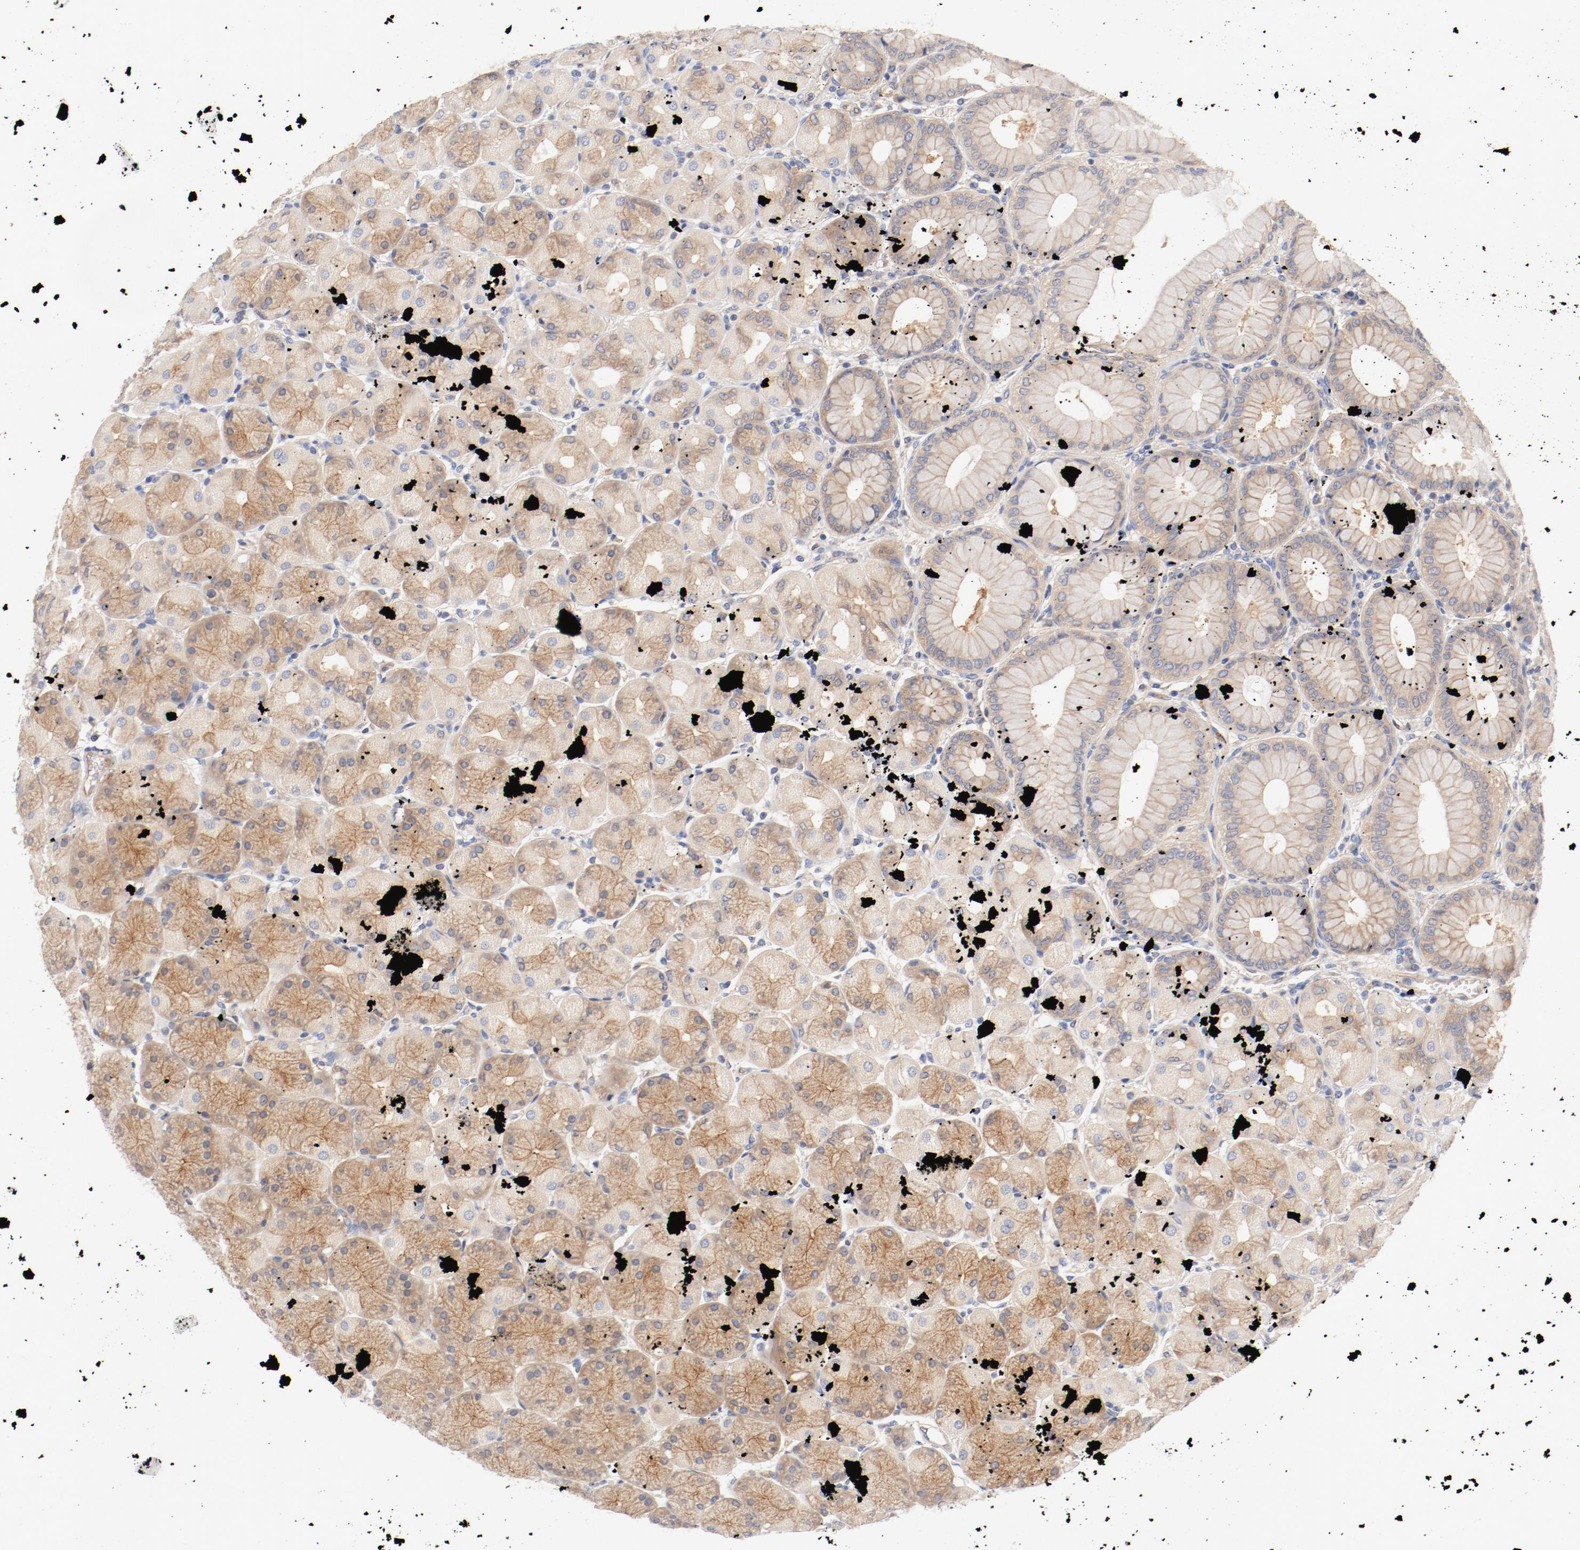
{"staining": {"intensity": "moderate", "quantity": ">75%", "location": "cytoplasmic/membranous"}, "tissue": "stomach", "cell_type": "Glandular cells", "image_type": "normal", "snomed": [{"axis": "morphology", "description": "Normal tissue, NOS"}, {"axis": "topography", "description": "Stomach, upper"}], "caption": "Normal stomach displays moderate cytoplasmic/membranous staining in about >75% of glandular cells Using DAB (3,3'-diaminobenzidine) (brown) and hematoxylin (blue) stains, captured at high magnification using brightfield microscopy..", "gene": "DYNC1H1", "patient": {"sex": "female", "age": 56}}